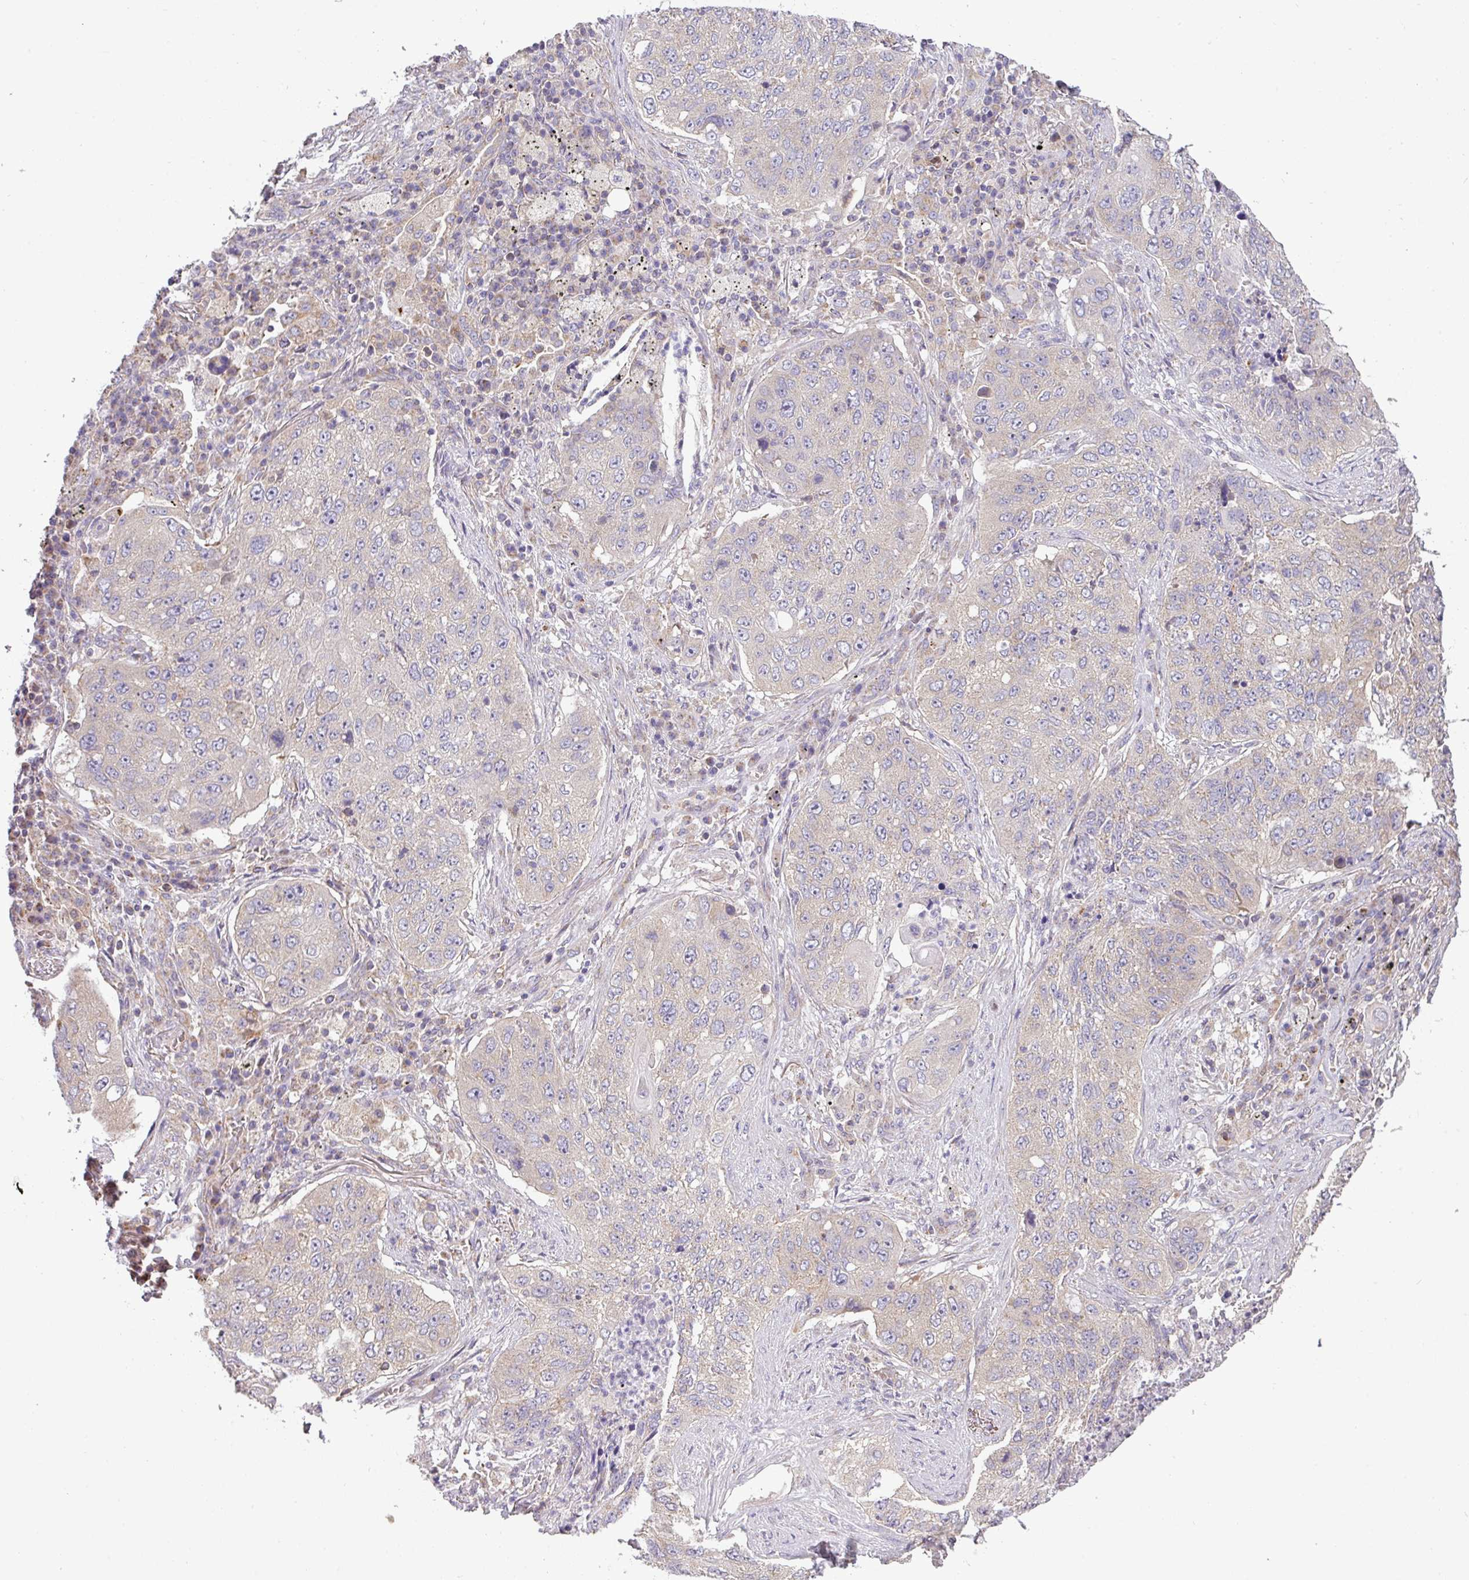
{"staining": {"intensity": "negative", "quantity": "none", "location": "none"}, "tissue": "lung cancer", "cell_type": "Tumor cells", "image_type": "cancer", "snomed": [{"axis": "morphology", "description": "Squamous cell carcinoma, NOS"}, {"axis": "topography", "description": "Lung"}], "caption": "Immunohistochemistry micrograph of human squamous cell carcinoma (lung) stained for a protein (brown), which displays no positivity in tumor cells.", "gene": "ZNF211", "patient": {"sex": "female", "age": 63}}